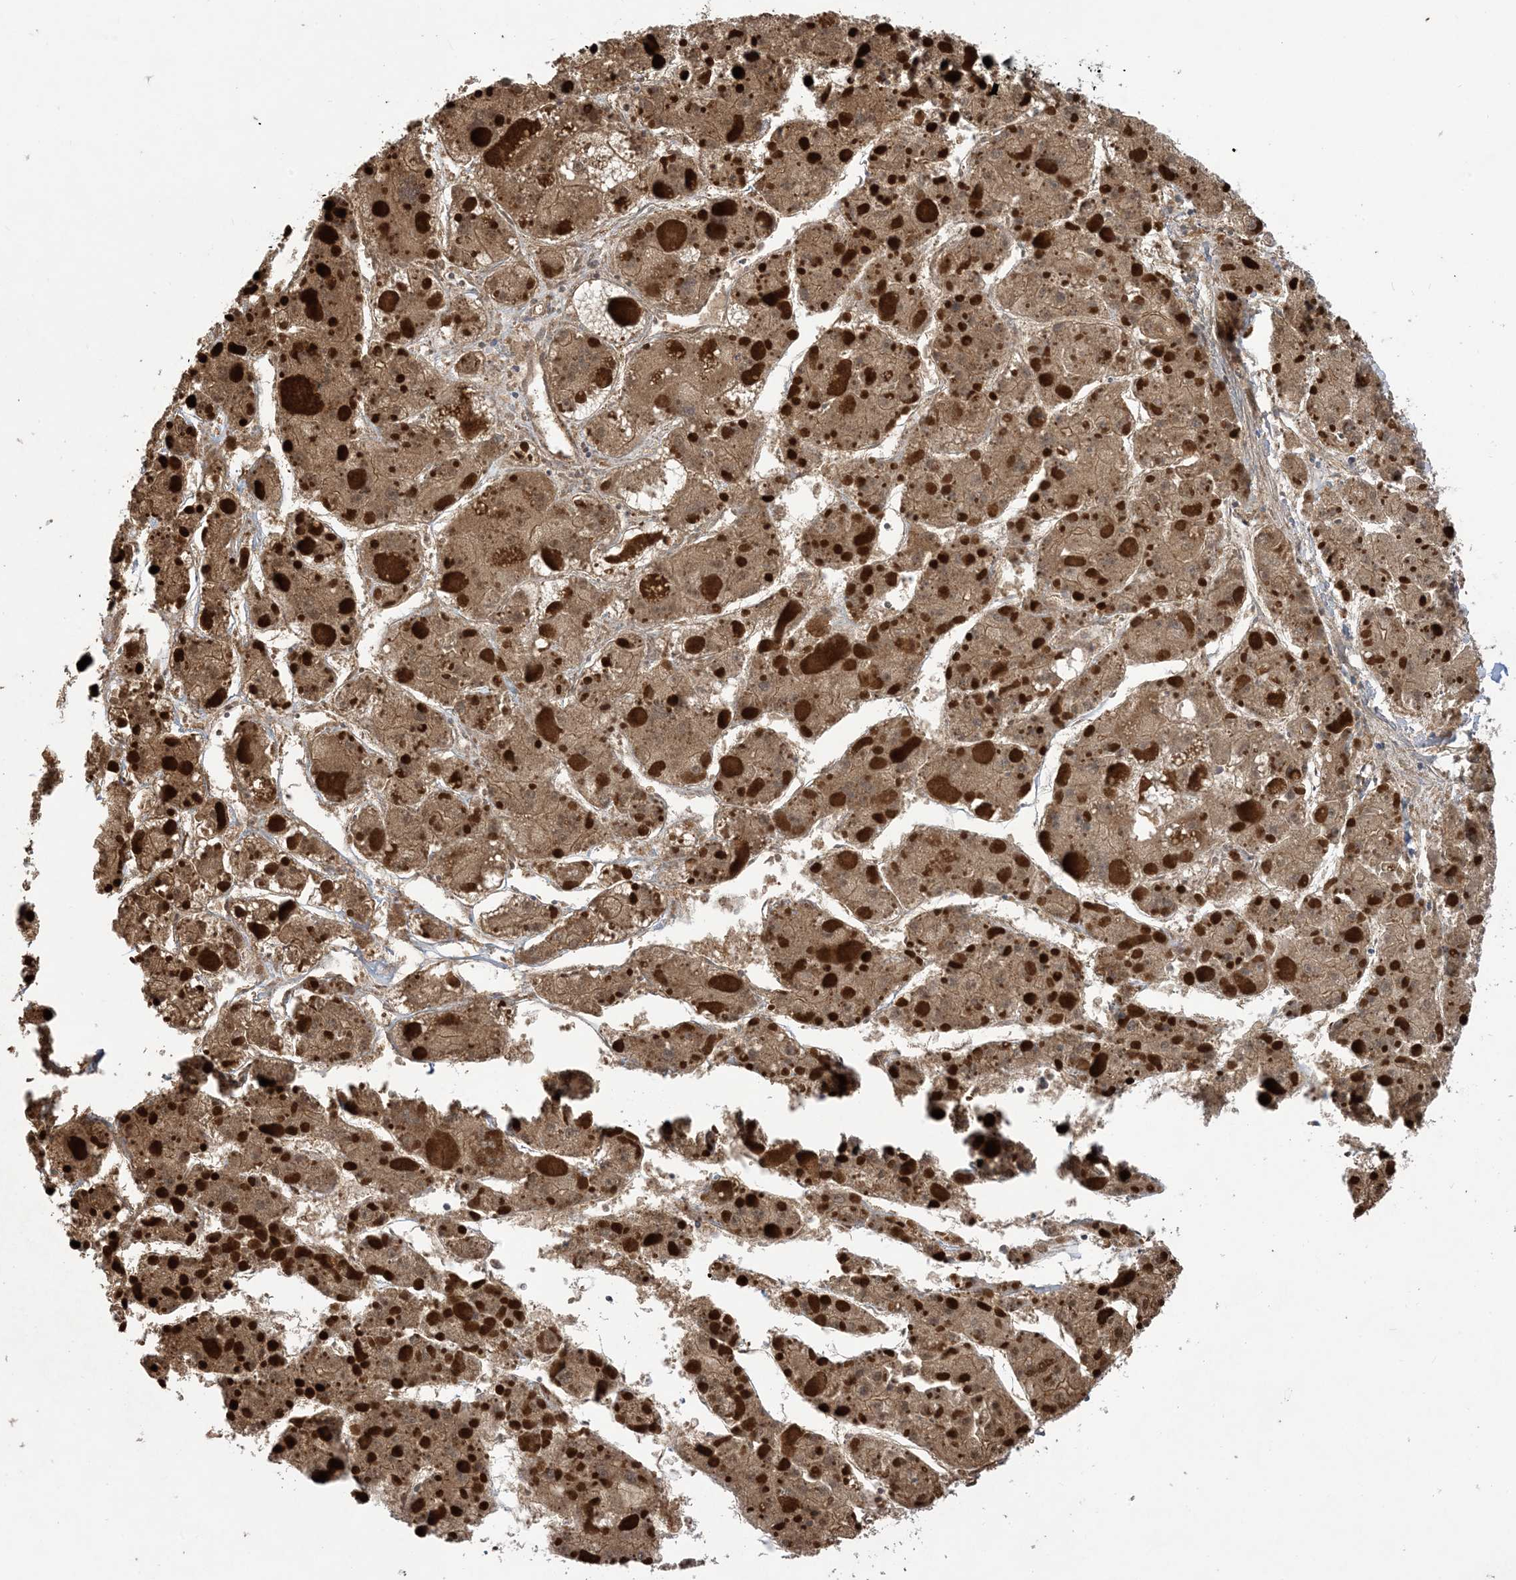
{"staining": {"intensity": "moderate", "quantity": ">75%", "location": "cytoplasmic/membranous"}, "tissue": "liver cancer", "cell_type": "Tumor cells", "image_type": "cancer", "snomed": [{"axis": "morphology", "description": "Carcinoma, Hepatocellular, NOS"}, {"axis": "topography", "description": "Liver"}], "caption": "An immunohistochemistry (IHC) image of tumor tissue is shown. Protein staining in brown shows moderate cytoplasmic/membranous positivity in liver cancer (hepatocellular carcinoma) within tumor cells.", "gene": "CLEC16A", "patient": {"sex": "female", "age": 73}}